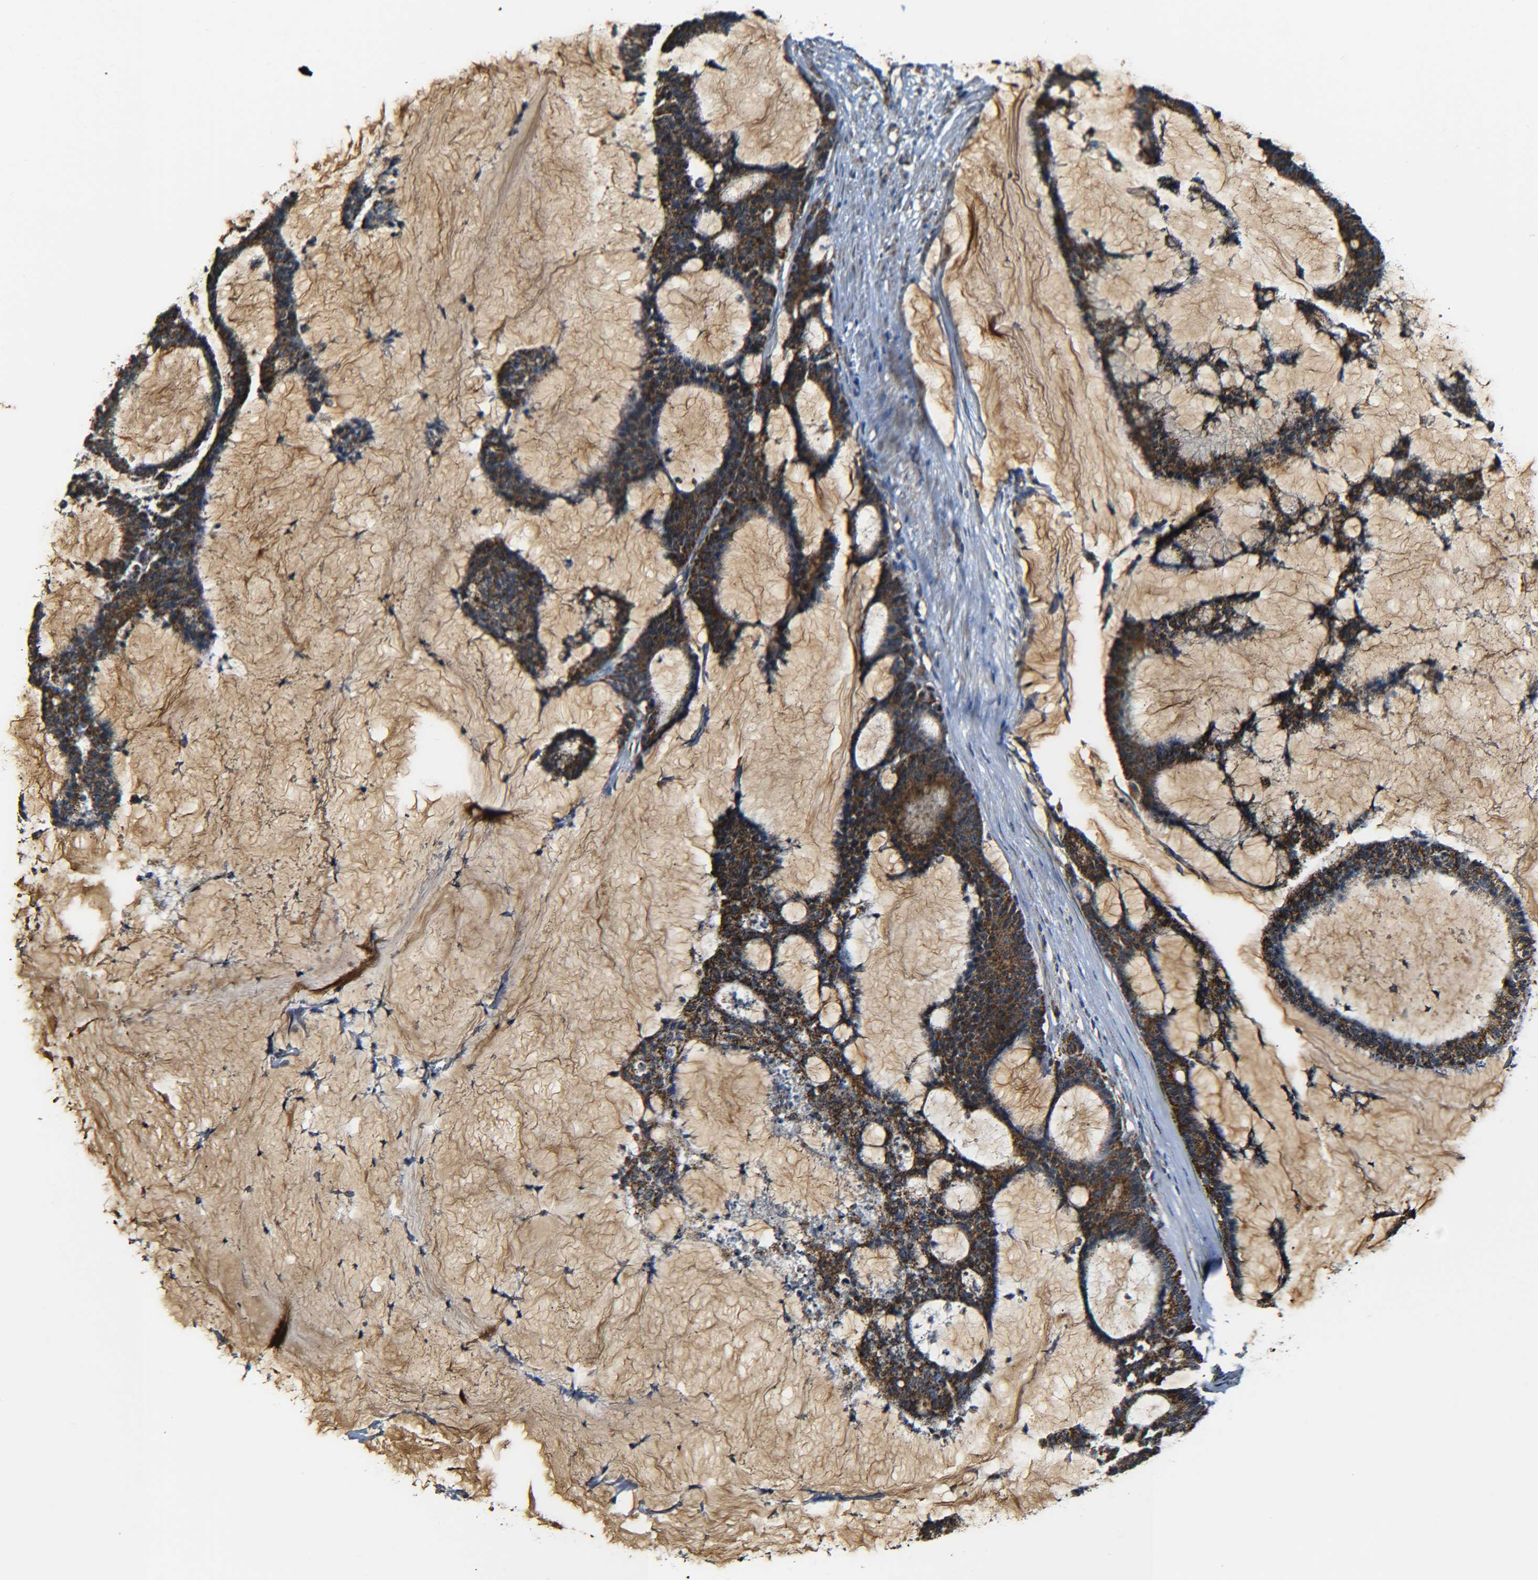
{"staining": {"intensity": "strong", "quantity": ">75%", "location": "cytoplasmic/membranous"}, "tissue": "colorectal cancer", "cell_type": "Tumor cells", "image_type": "cancer", "snomed": [{"axis": "morphology", "description": "Adenocarcinoma, NOS"}, {"axis": "topography", "description": "Colon"}], "caption": "Protein expression analysis of colorectal cancer (adenocarcinoma) displays strong cytoplasmic/membranous expression in approximately >75% of tumor cells. Immunohistochemistry stains the protein in brown and the nuclei are stained blue.", "gene": "NR3C2", "patient": {"sex": "female", "age": 84}}